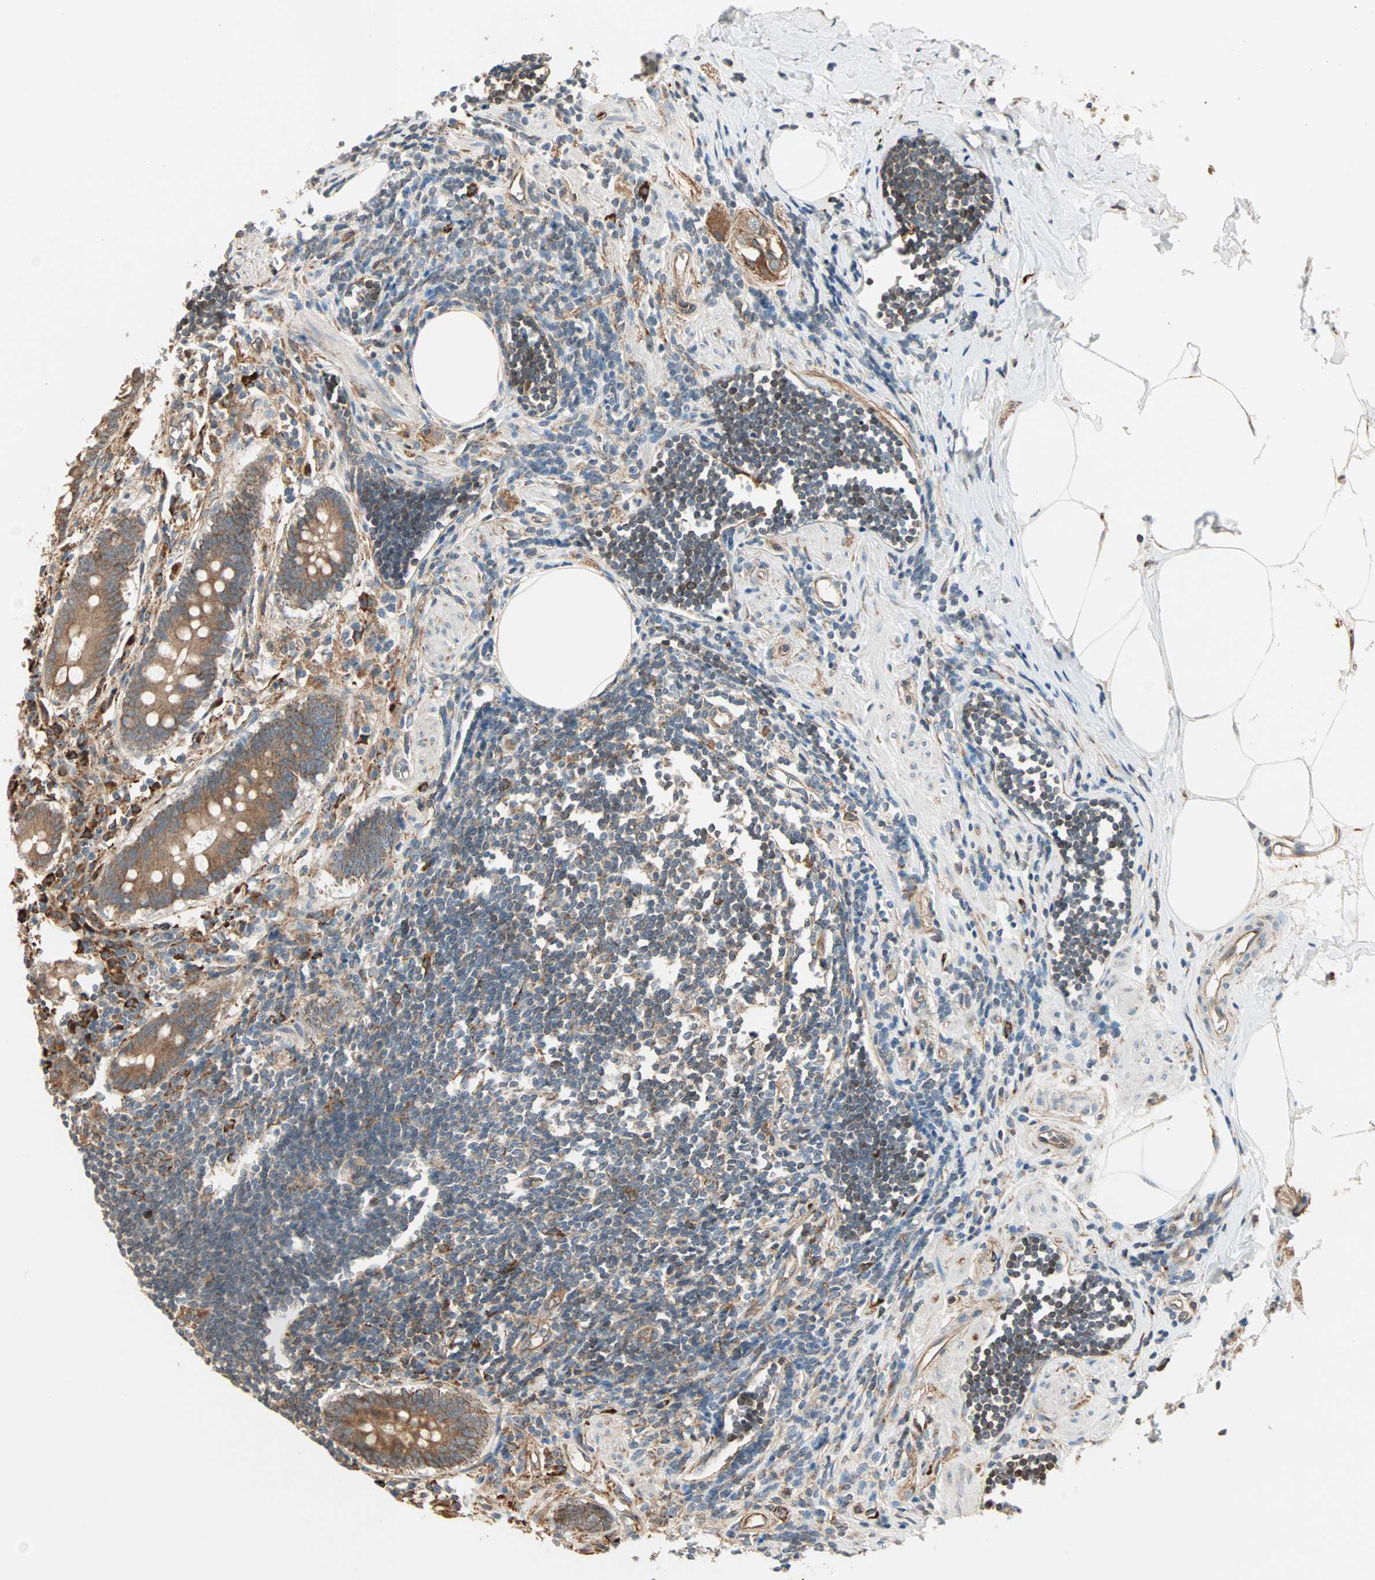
{"staining": {"intensity": "strong", "quantity": ">75%", "location": "cytoplasmic/membranous"}, "tissue": "appendix", "cell_type": "Glandular cells", "image_type": "normal", "snomed": [{"axis": "morphology", "description": "Normal tissue, NOS"}, {"axis": "topography", "description": "Appendix"}], "caption": "Strong cytoplasmic/membranous expression is identified in about >75% of glandular cells in benign appendix.", "gene": "P4HA1", "patient": {"sex": "female", "age": 50}}